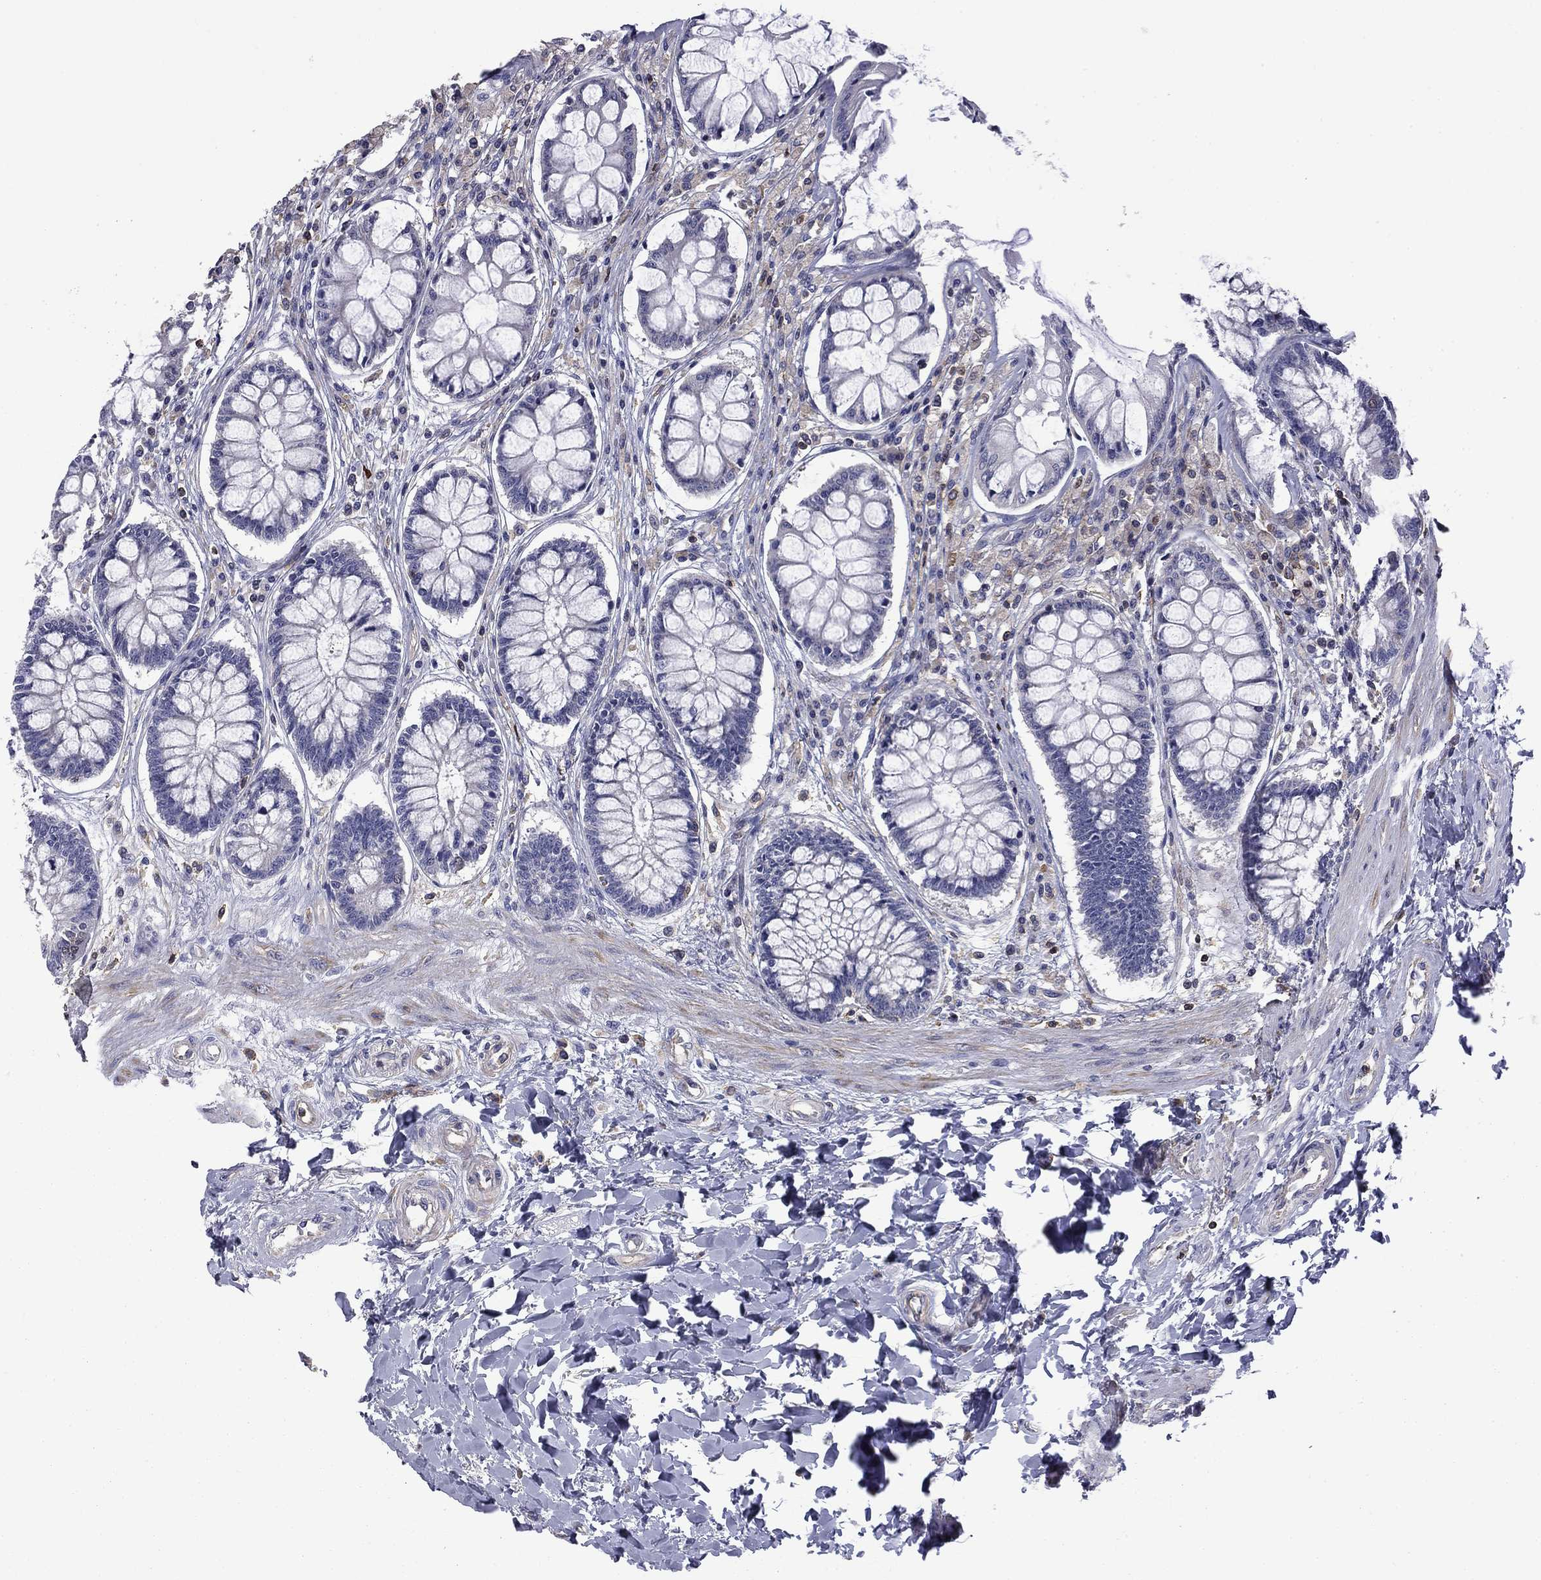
{"staining": {"intensity": "negative", "quantity": "none", "location": "none"}, "tissue": "rectum", "cell_type": "Glandular cells", "image_type": "normal", "snomed": [{"axis": "morphology", "description": "Normal tissue, NOS"}, {"axis": "topography", "description": "Rectum"}], "caption": "IHC micrograph of normal rectum: human rectum stained with DAB shows no significant protein positivity in glandular cells. (DAB immunohistochemistry with hematoxylin counter stain).", "gene": "ARHGAP45", "patient": {"sex": "female", "age": 58}}